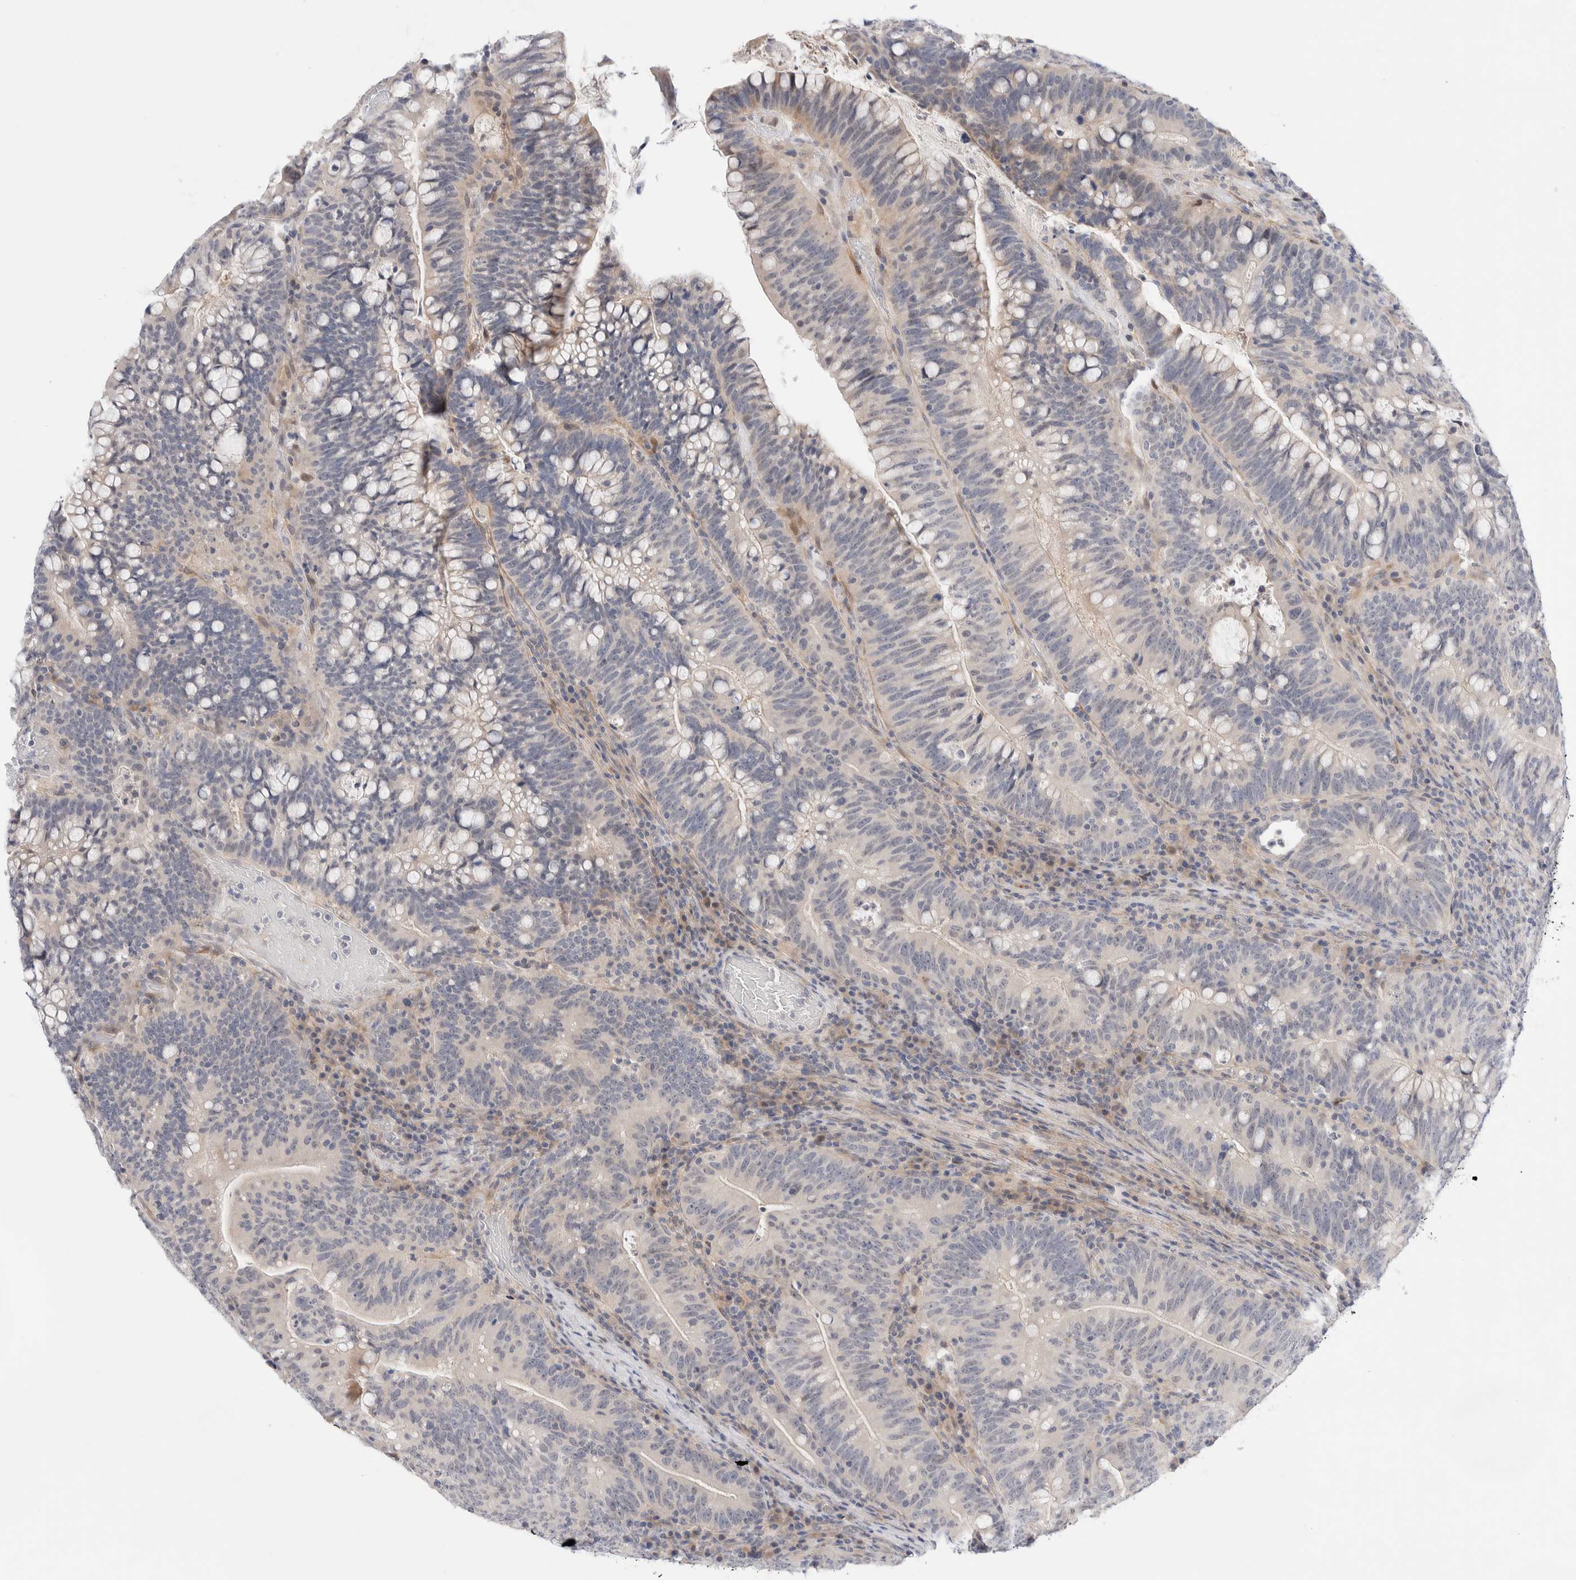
{"staining": {"intensity": "negative", "quantity": "none", "location": "none"}, "tissue": "colorectal cancer", "cell_type": "Tumor cells", "image_type": "cancer", "snomed": [{"axis": "morphology", "description": "Adenocarcinoma, NOS"}, {"axis": "topography", "description": "Colon"}], "caption": "Tumor cells show no significant protein expression in adenocarcinoma (colorectal). (Stains: DAB IHC with hematoxylin counter stain, Microscopy: brightfield microscopy at high magnification).", "gene": "DNAJB6", "patient": {"sex": "female", "age": 66}}